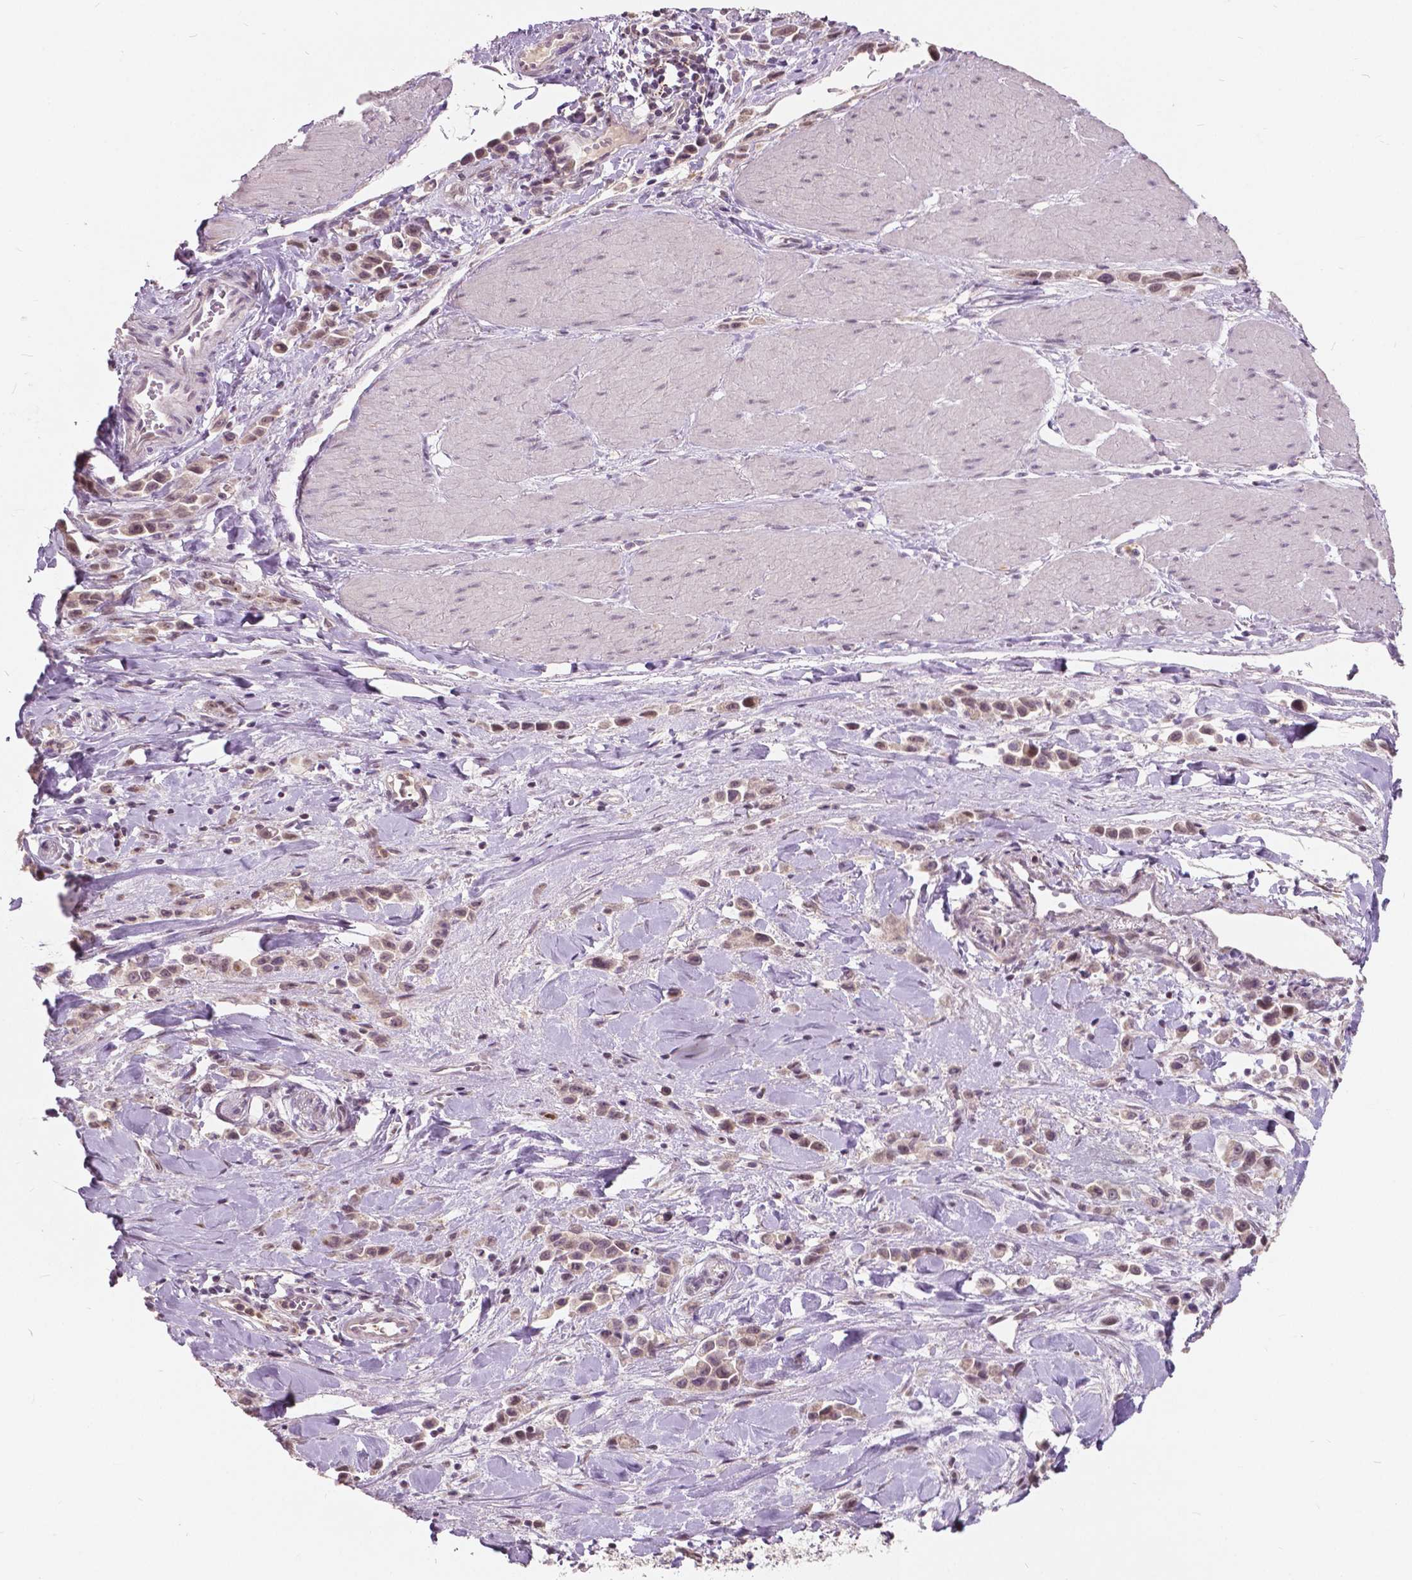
{"staining": {"intensity": "moderate", "quantity": ">75%", "location": "nuclear"}, "tissue": "stomach cancer", "cell_type": "Tumor cells", "image_type": "cancer", "snomed": [{"axis": "morphology", "description": "Adenocarcinoma, NOS"}, {"axis": "topography", "description": "Stomach"}], "caption": "Immunohistochemistry (IHC) (DAB (3,3'-diaminobenzidine)) staining of human adenocarcinoma (stomach) demonstrates moderate nuclear protein expression in about >75% of tumor cells.", "gene": "DLX6", "patient": {"sex": "male", "age": 47}}